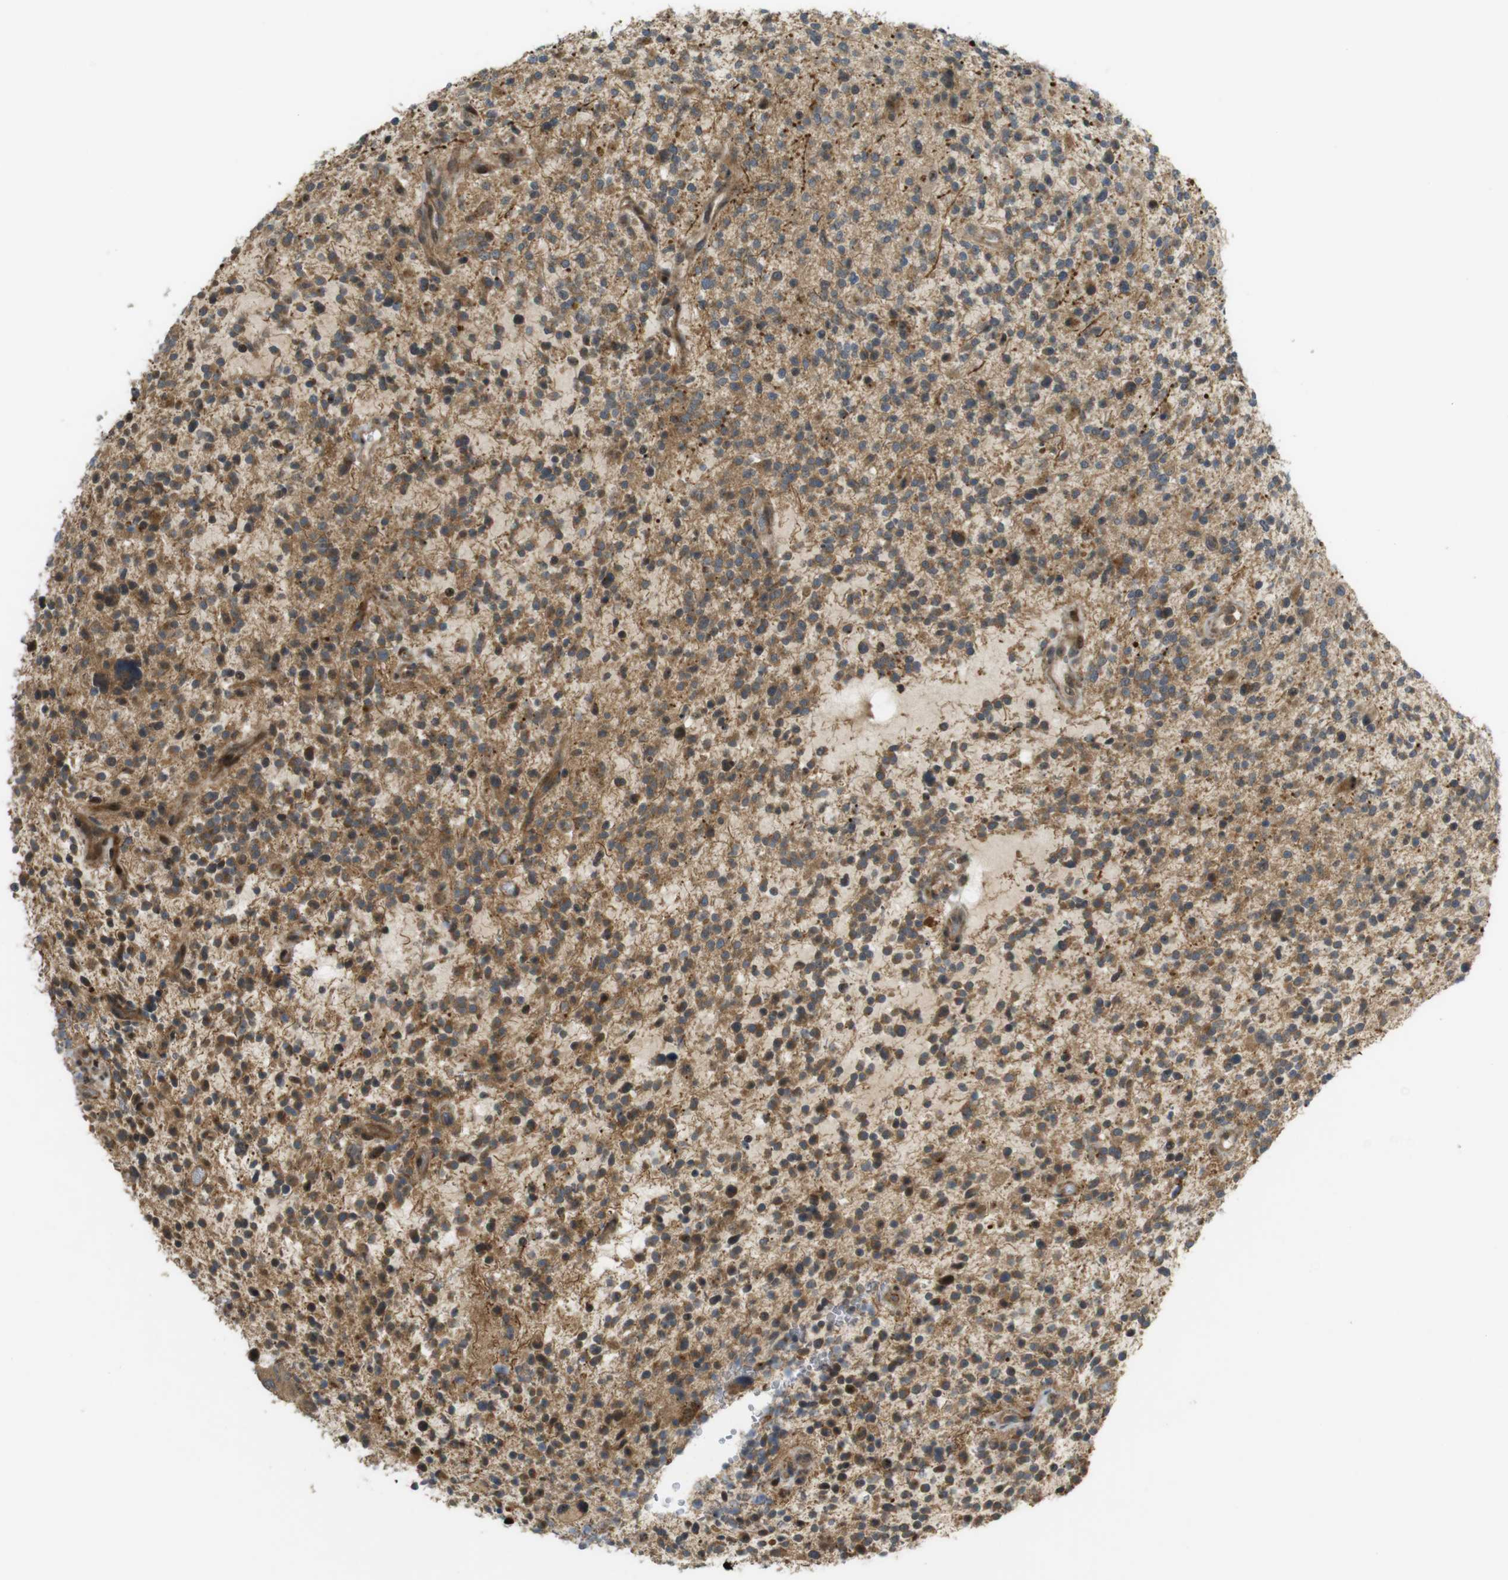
{"staining": {"intensity": "moderate", "quantity": "25%-75%", "location": "cytoplasmic/membranous"}, "tissue": "glioma", "cell_type": "Tumor cells", "image_type": "cancer", "snomed": [{"axis": "morphology", "description": "Glioma, malignant, High grade"}, {"axis": "topography", "description": "Brain"}], "caption": "Protein expression analysis of glioma shows moderate cytoplasmic/membranous staining in approximately 25%-75% of tumor cells.", "gene": "TMX3", "patient": {"sex": "male", "age": 48}}